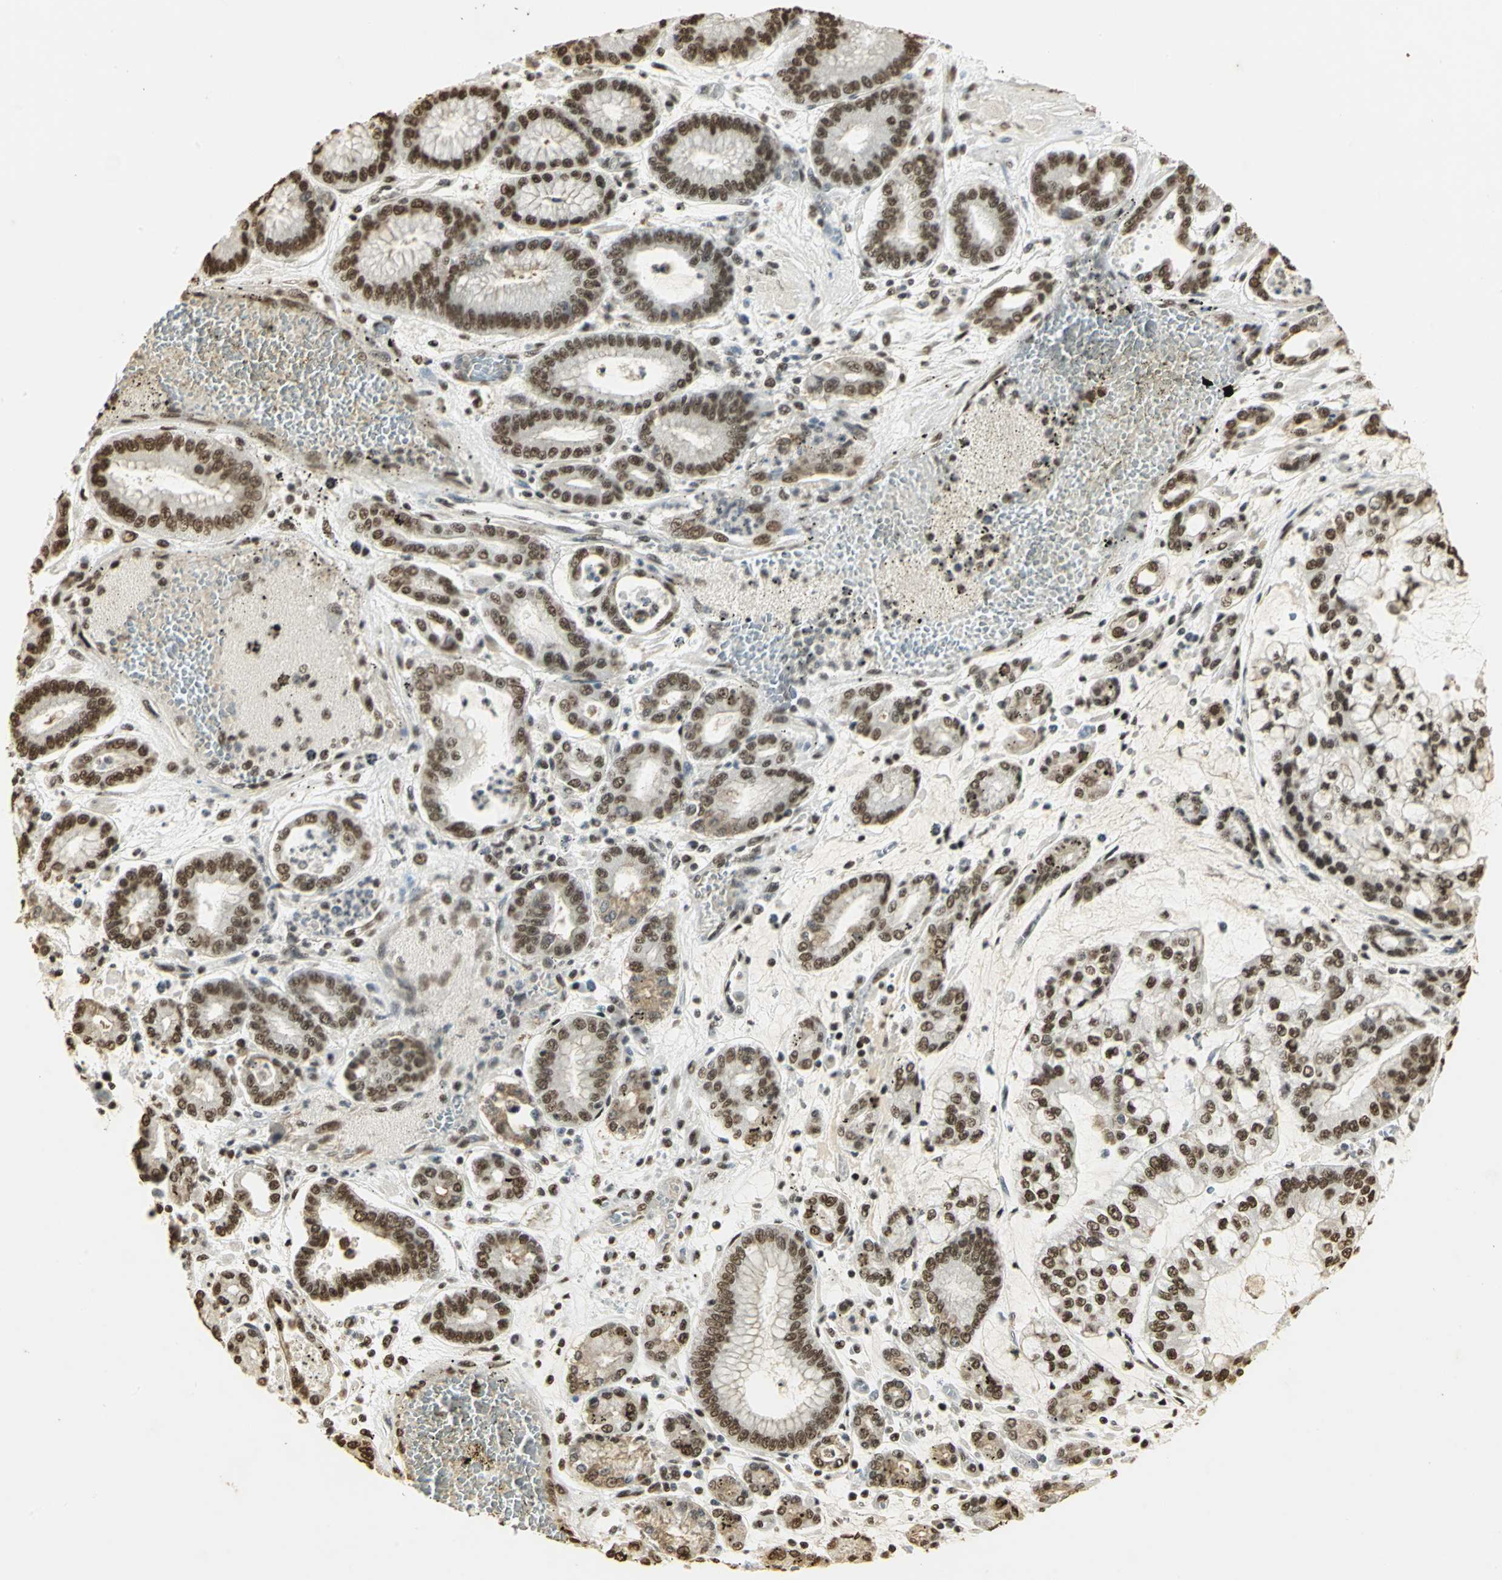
{"staining": {"intensity": "strong", "quantity": ">75%", "location": "nuclear"}, "tissue": "stomach cancer", "cell_type": "Tumor cells", "image_type": "cancer", "snomed": [{"axis": "morphology", "description": "Normal tissue, NOS"}, {"axis": "morphology", "description": "Adenocarcinoma, NOS"}, {"axis": "topography", "description": "Stomach, upper"}, {"axis": "topography", "description": "Stomach"}], "caption": "Tumor cells show high levels of strong nuclear positivity in about >75% of cells in adenocarcinoma (stomach). (IHC, brightfield microscopy, high magnification).", "gene": "SET", "patient": {"sex": "male", "age": 76}}